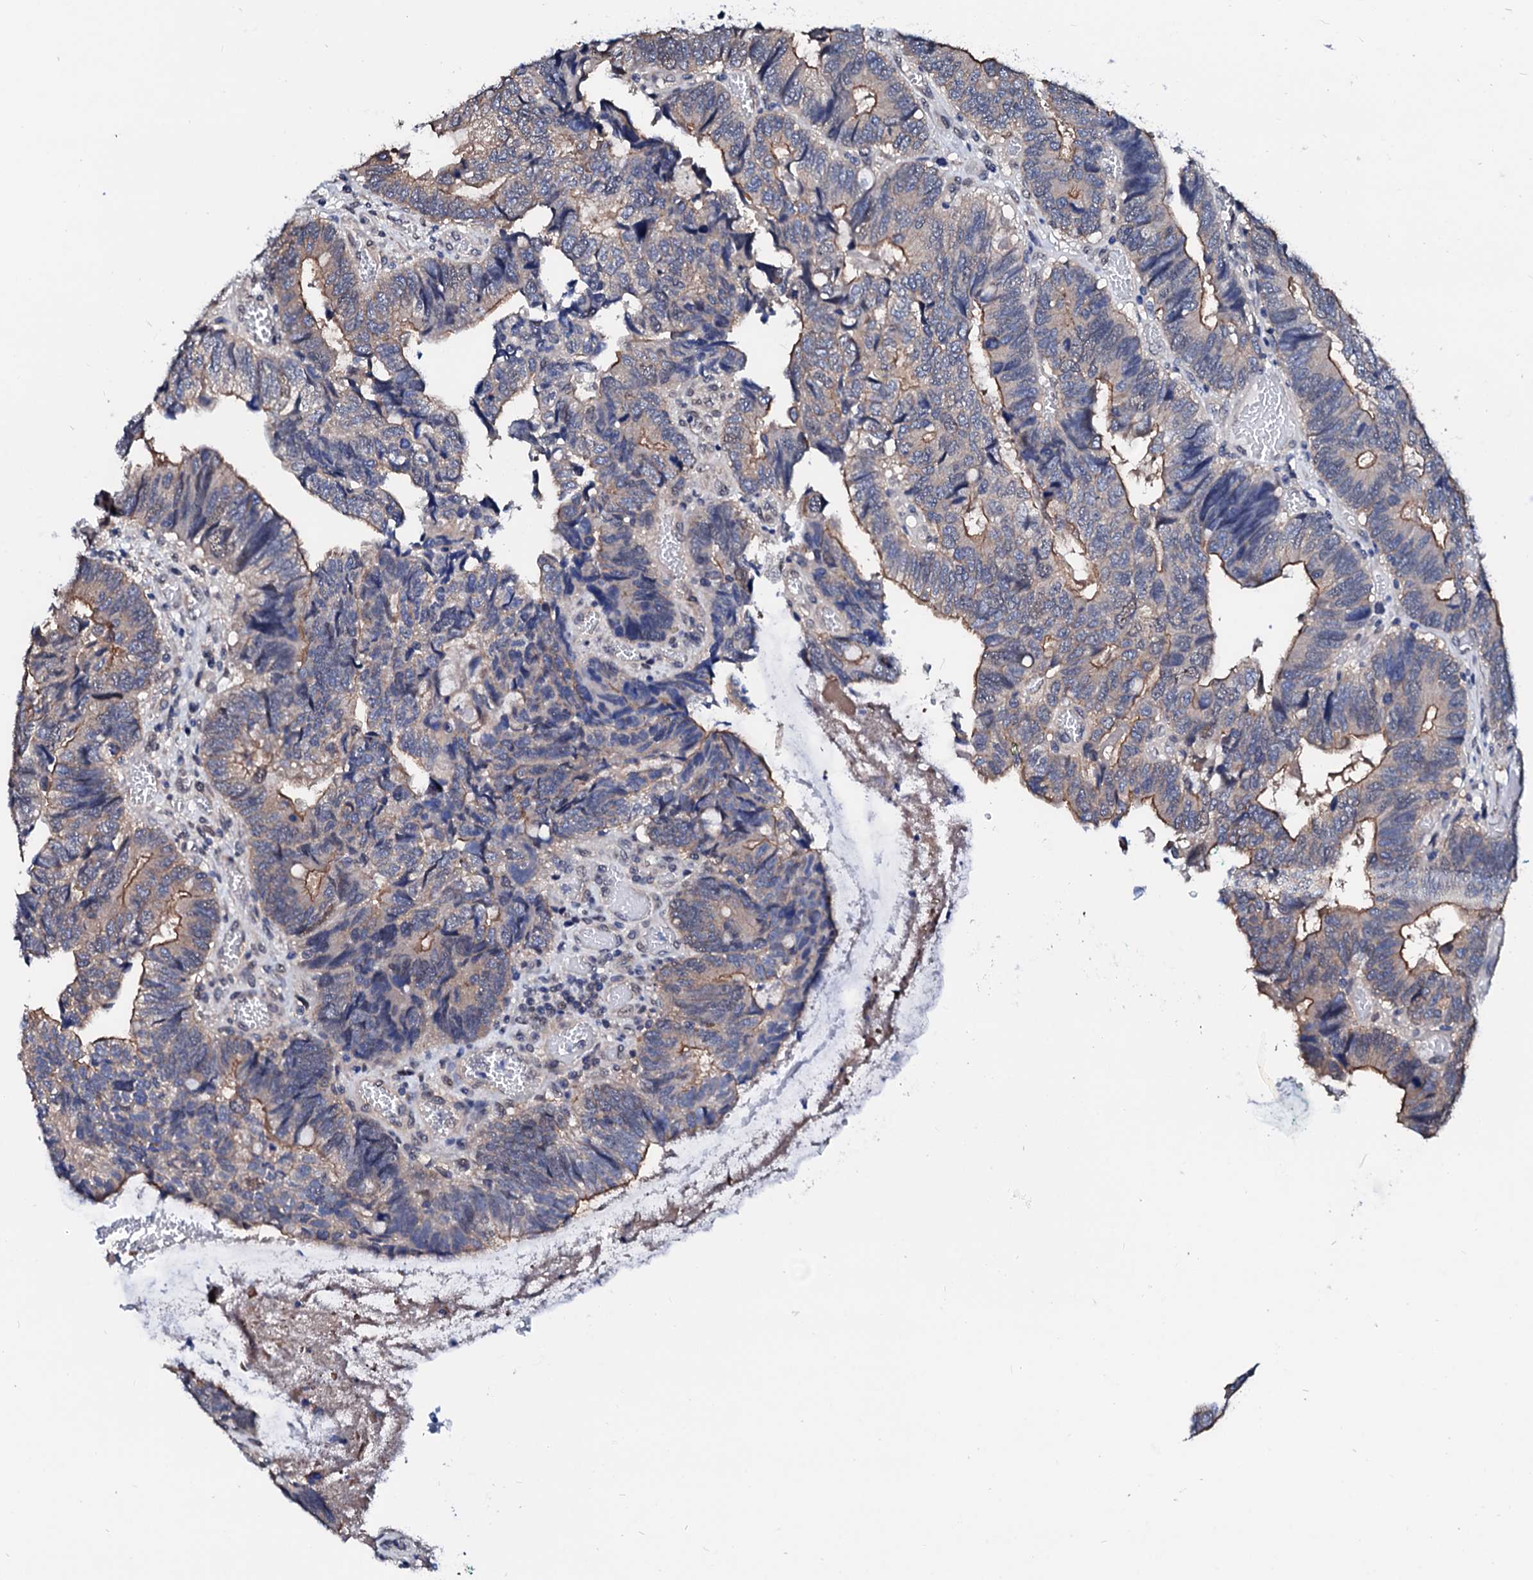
{"staining": {"intensity": "moderate", "quantity": "25%-75%", "location": "cytoplasmic/membranous"}, "tissue": "colorectal cancer", "cell_type": "Tumor cells", "image_type": "cancer", "snomed": [{"axis": "morphology", "description": "Adenocarcinoma, NOS"}, {"axis": "topography", "description": "Colon"}], "caption": "Immunohistochemistry photomicrograph of human adenocarcinoma (colorectal) stained for a protein (brown), which reveals medium levels of moderate cytoplasmic/membranous expression in about 25%-75% of tumor cells.", "gene": "CSN2", "patient": {"sex": "female", "age": 67}}